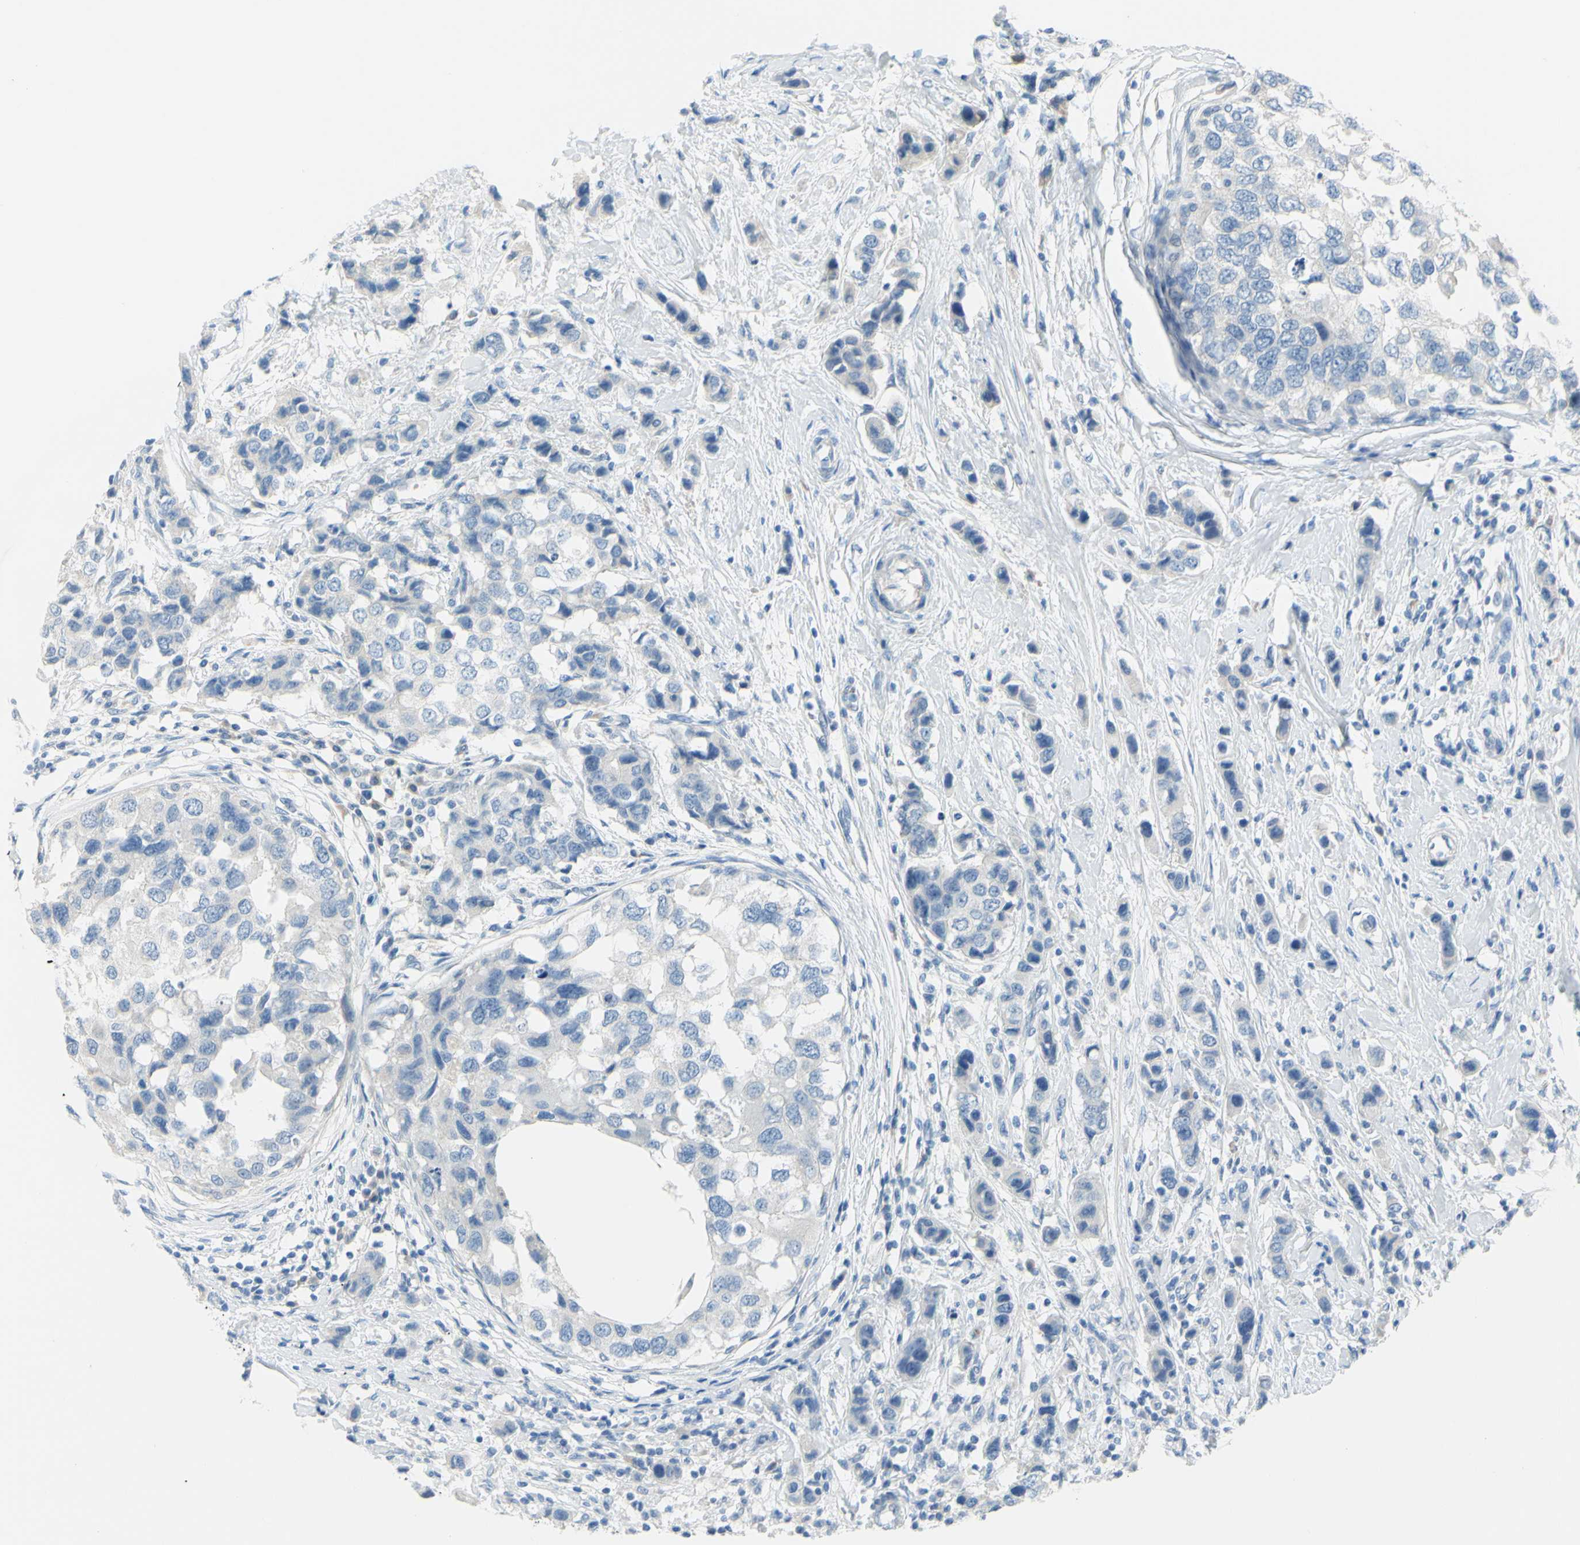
{"staining": {"intensity": "negative", "quantity": "none", "location": "none"}, "tissue": "breast cancer", "cell_type": "Tumor cells", "image_type": "cancer", "snomed": [{"axis": "morphology", "description": "Normal tissue, NOS"}, {"axis": "morphology", "description": "Duct carcinoma"}, {"axis": "topography", "description": "Breast"}], "caption": "A photomicrograph of breast invasive ductal carcinoma stained for a protein shows no brown staining in tumor cells.", "gene": "DCT", "patient": {"sex": "female", "age": 50}}